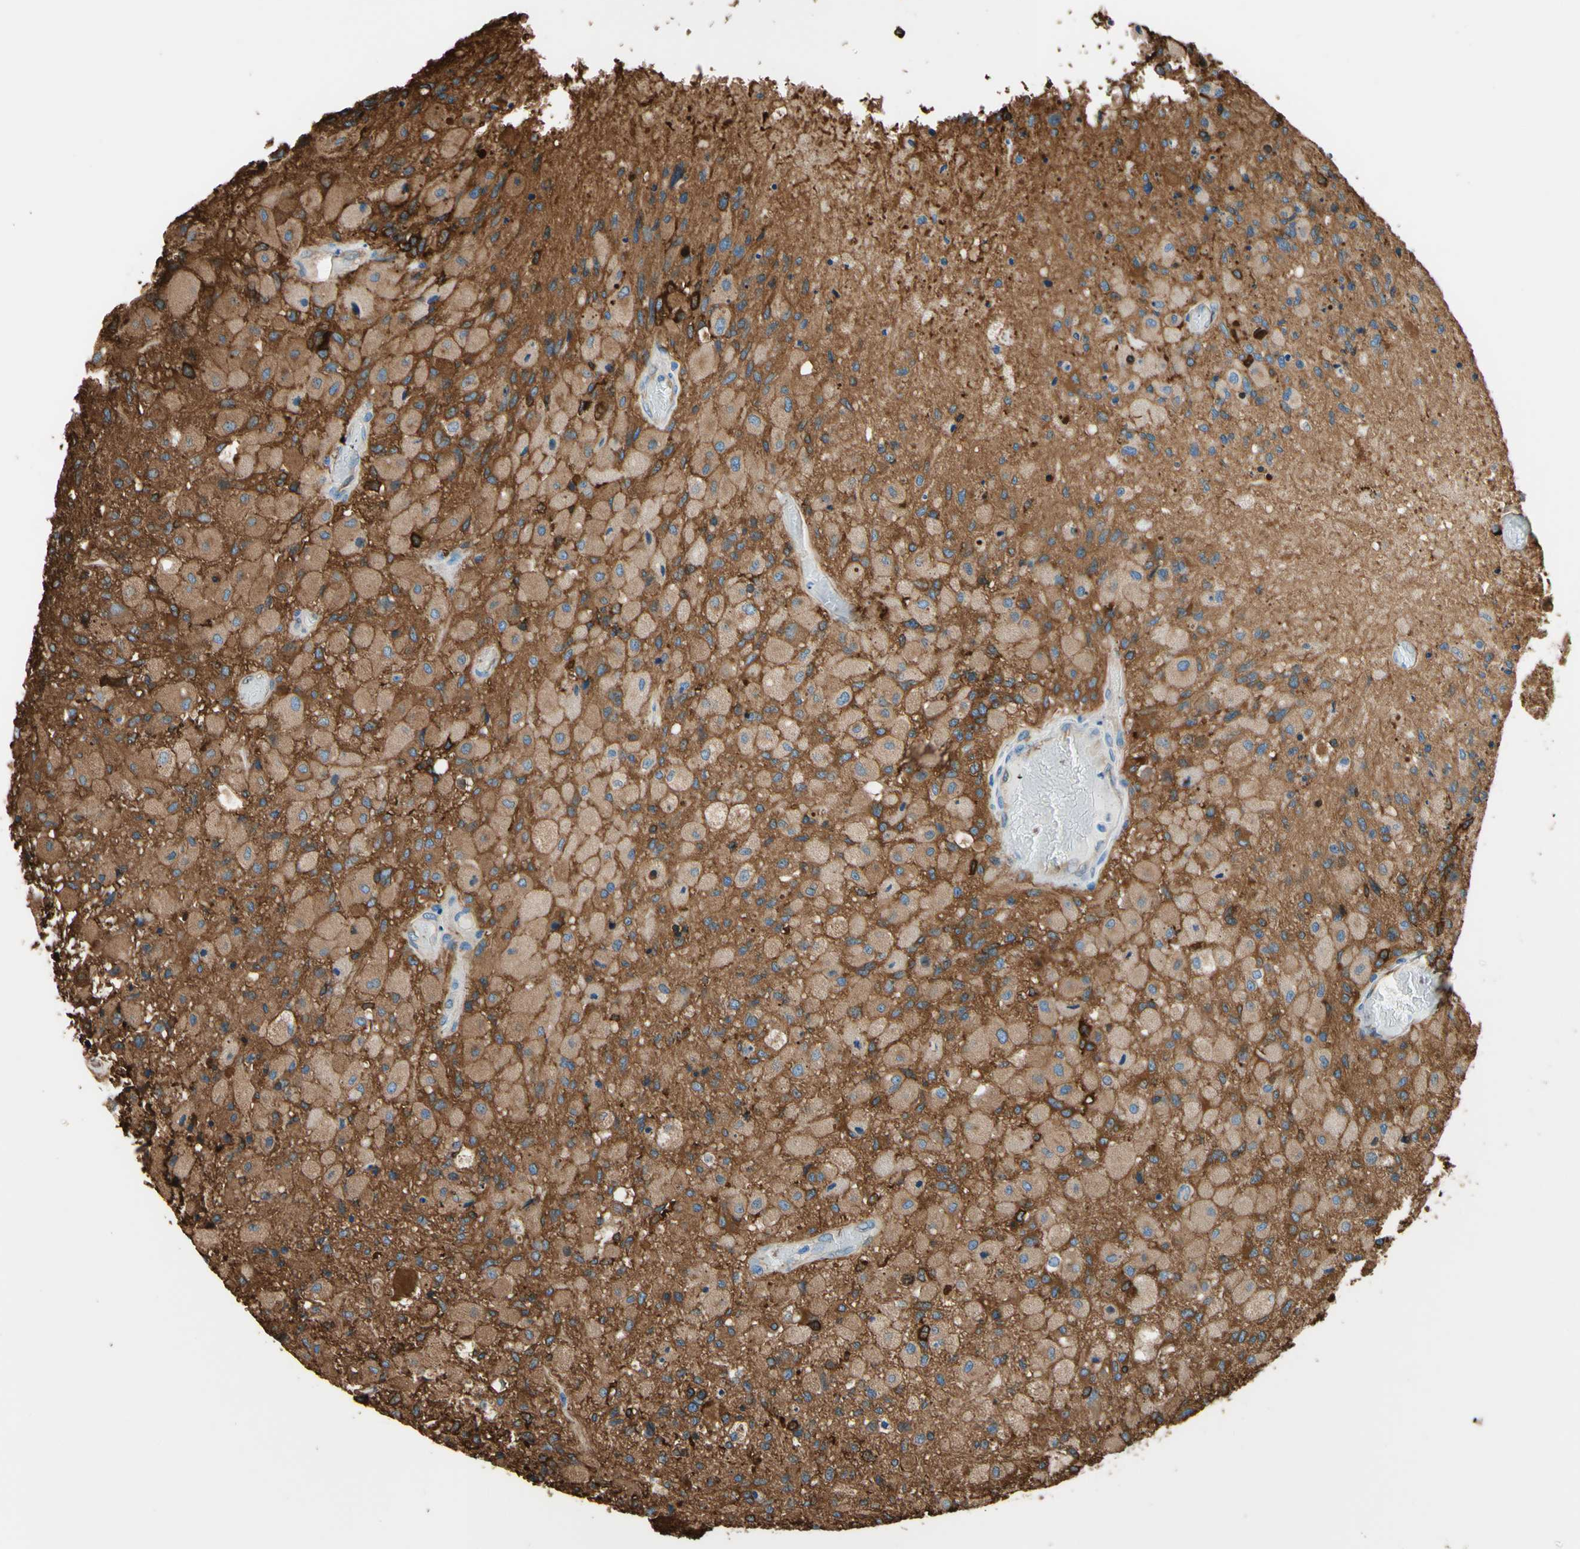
{"staining": {"intensity": "weak", "quantity": ">75%", "location": "cytoplasmic/membranous"}, "tissue": "glioma", "cell_type": "Tumor cells", "image_type": "cancer", "snomed": [{"axis": "morphology", "description": "Normal tissue, NOS"}, {"axis": "morphology", "description": "Glioma, malignant, High grade"}, {"axis": "topography", "description": "Cerebral cortex"}], "caption": "IHC micrograph of neoplastic tissue: glioma stained using immunohistochemistry exhibits low levels of weak protein expression localized specifically in the cytoplasmic/membranous of tumor cells, appearing as a cytoplasmic/membranous brown color.", "gene": "DPYSL3", "patient": {"sex": "male", "age": 77}}